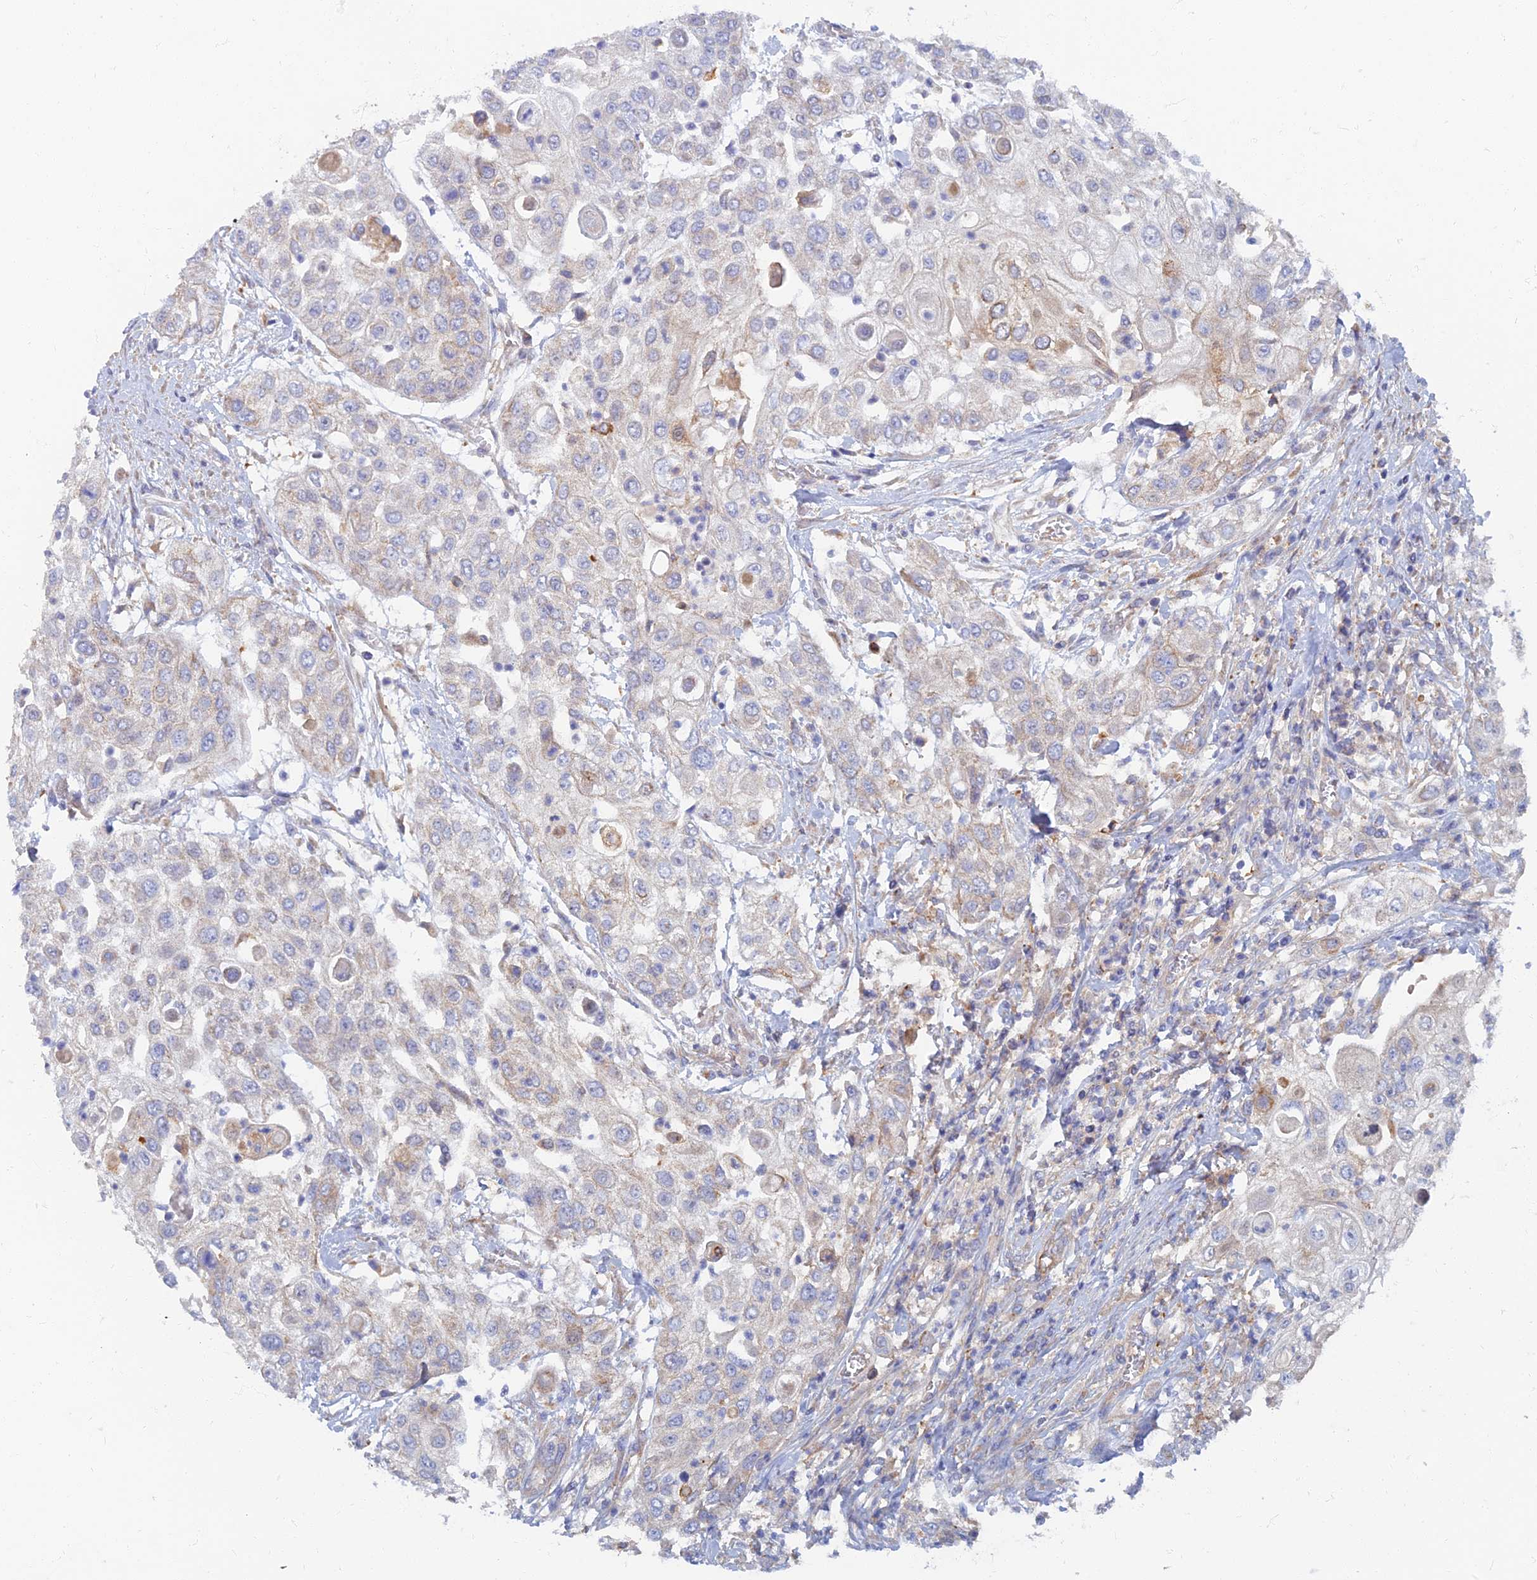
{"staining": {"intensity": "weak", "quantity": "<25%", "location": "cytoplasmic/membranous"}, "tissue": "urothelial cancer", "cell_type": "Tumor cells", "image_type": "cancer", "snomed": [{"axis": "morphology", "description": "Urothelial carcinoma, High grade"}, {"axis": "topography", "description": "Urinary bladder"}], "caption": "High power microscopy micrograph of an immunohistochemistry image of high-grade urothelial carcinoma, revealing no significant positivity in tumor cells.", "gene": "TMEM44", "patient": {"sex": "female", "age": 79}}